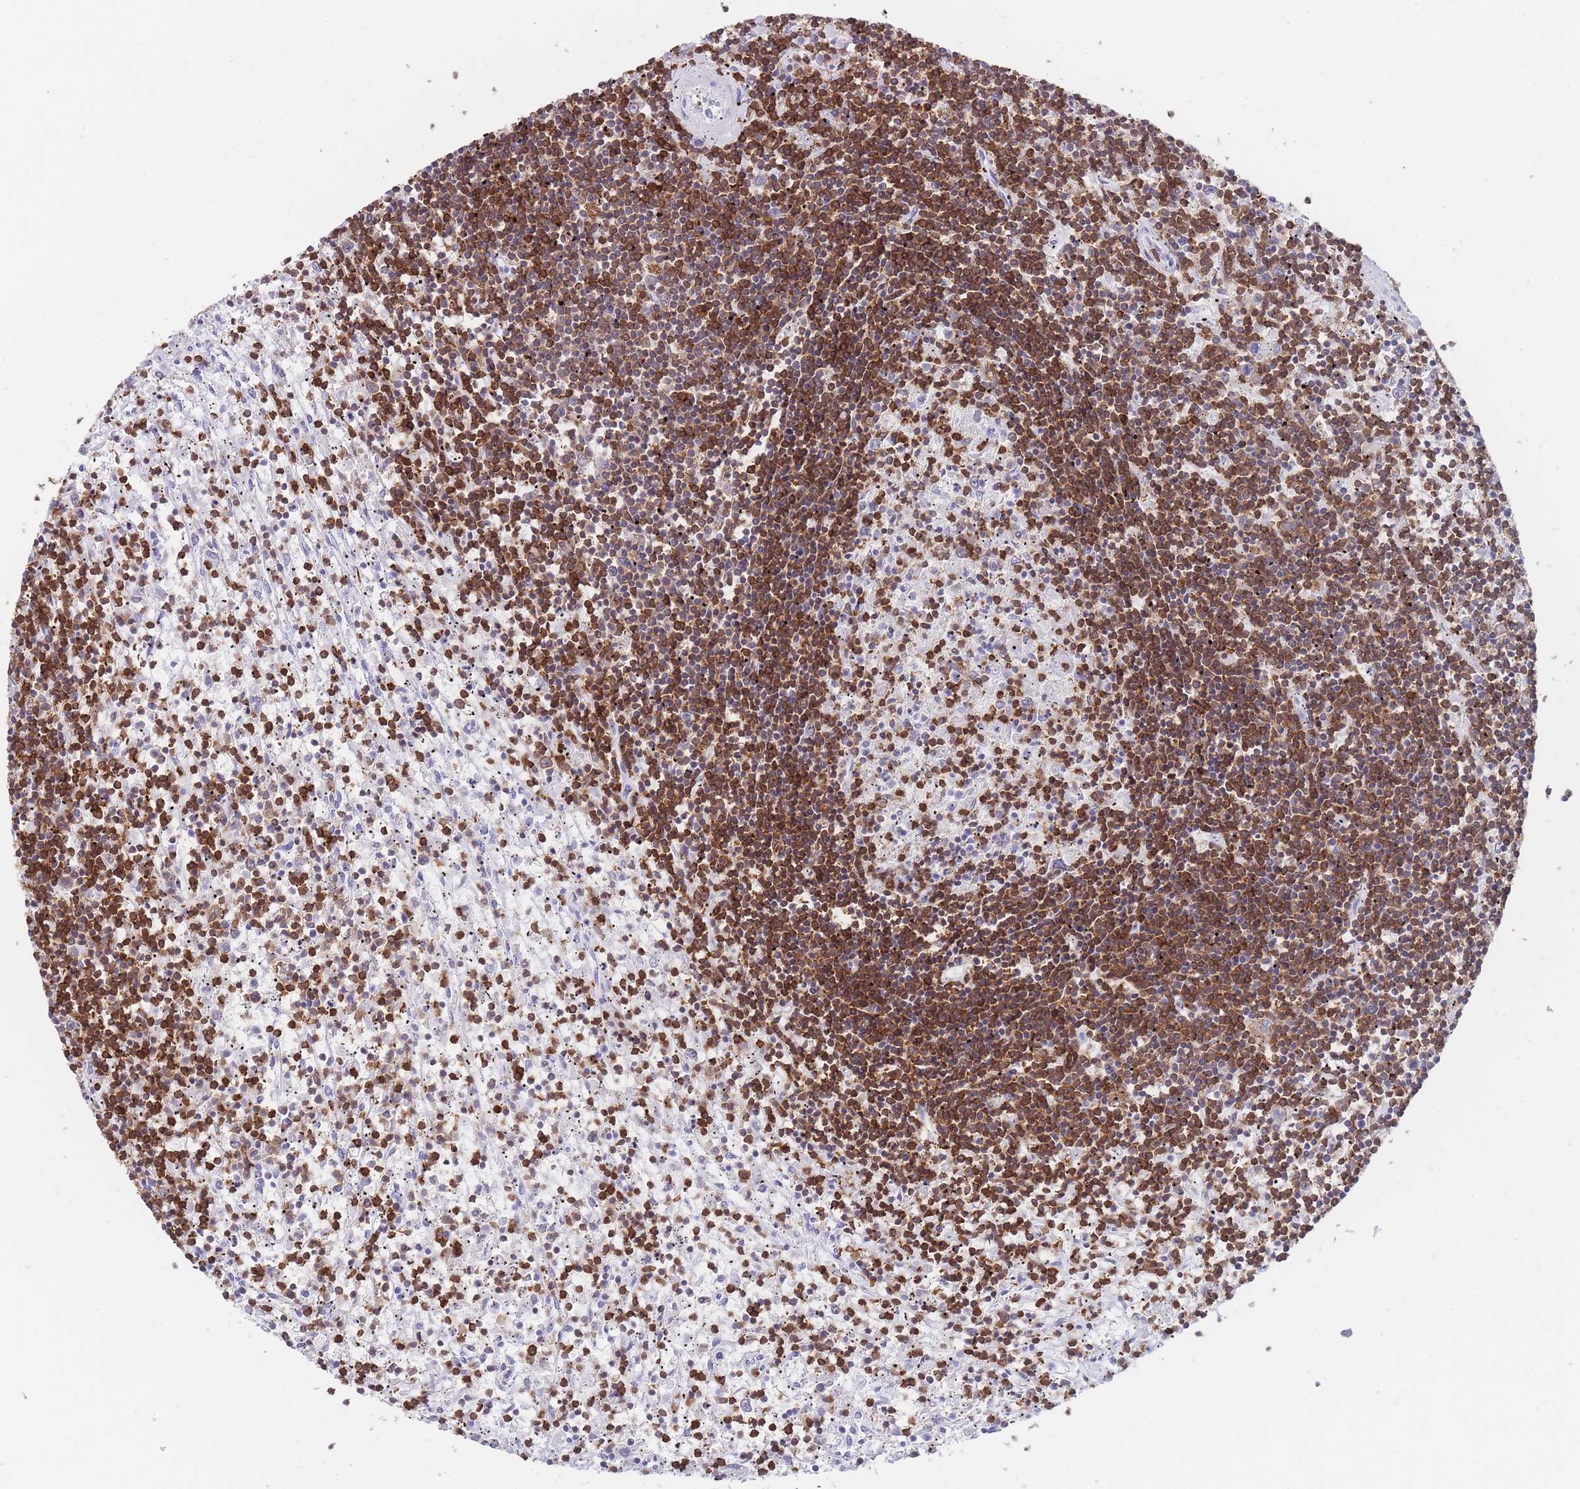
{"staining": {"intensity": "strong", "quantity": ">75%", "location": "cytoplasmic/membranous"}, "tissue": "lymphoma", "cell_type": "Tumor cells", "image_type": "cancer", "snomed": [{"axis": "morphology", "description": "Malignant lymphoma, non-Hodgkin's type, Low grade"}, {"axis": "topography", "description": "Spleen"}], "caption": "Human lymphoma stained with a brown dye reveals strong cytoplasmic/membranous positive expression in approximately >75% of tumor cells.", "gene": "CORO1A", "patient": {"sex": "male", "age": 76}}